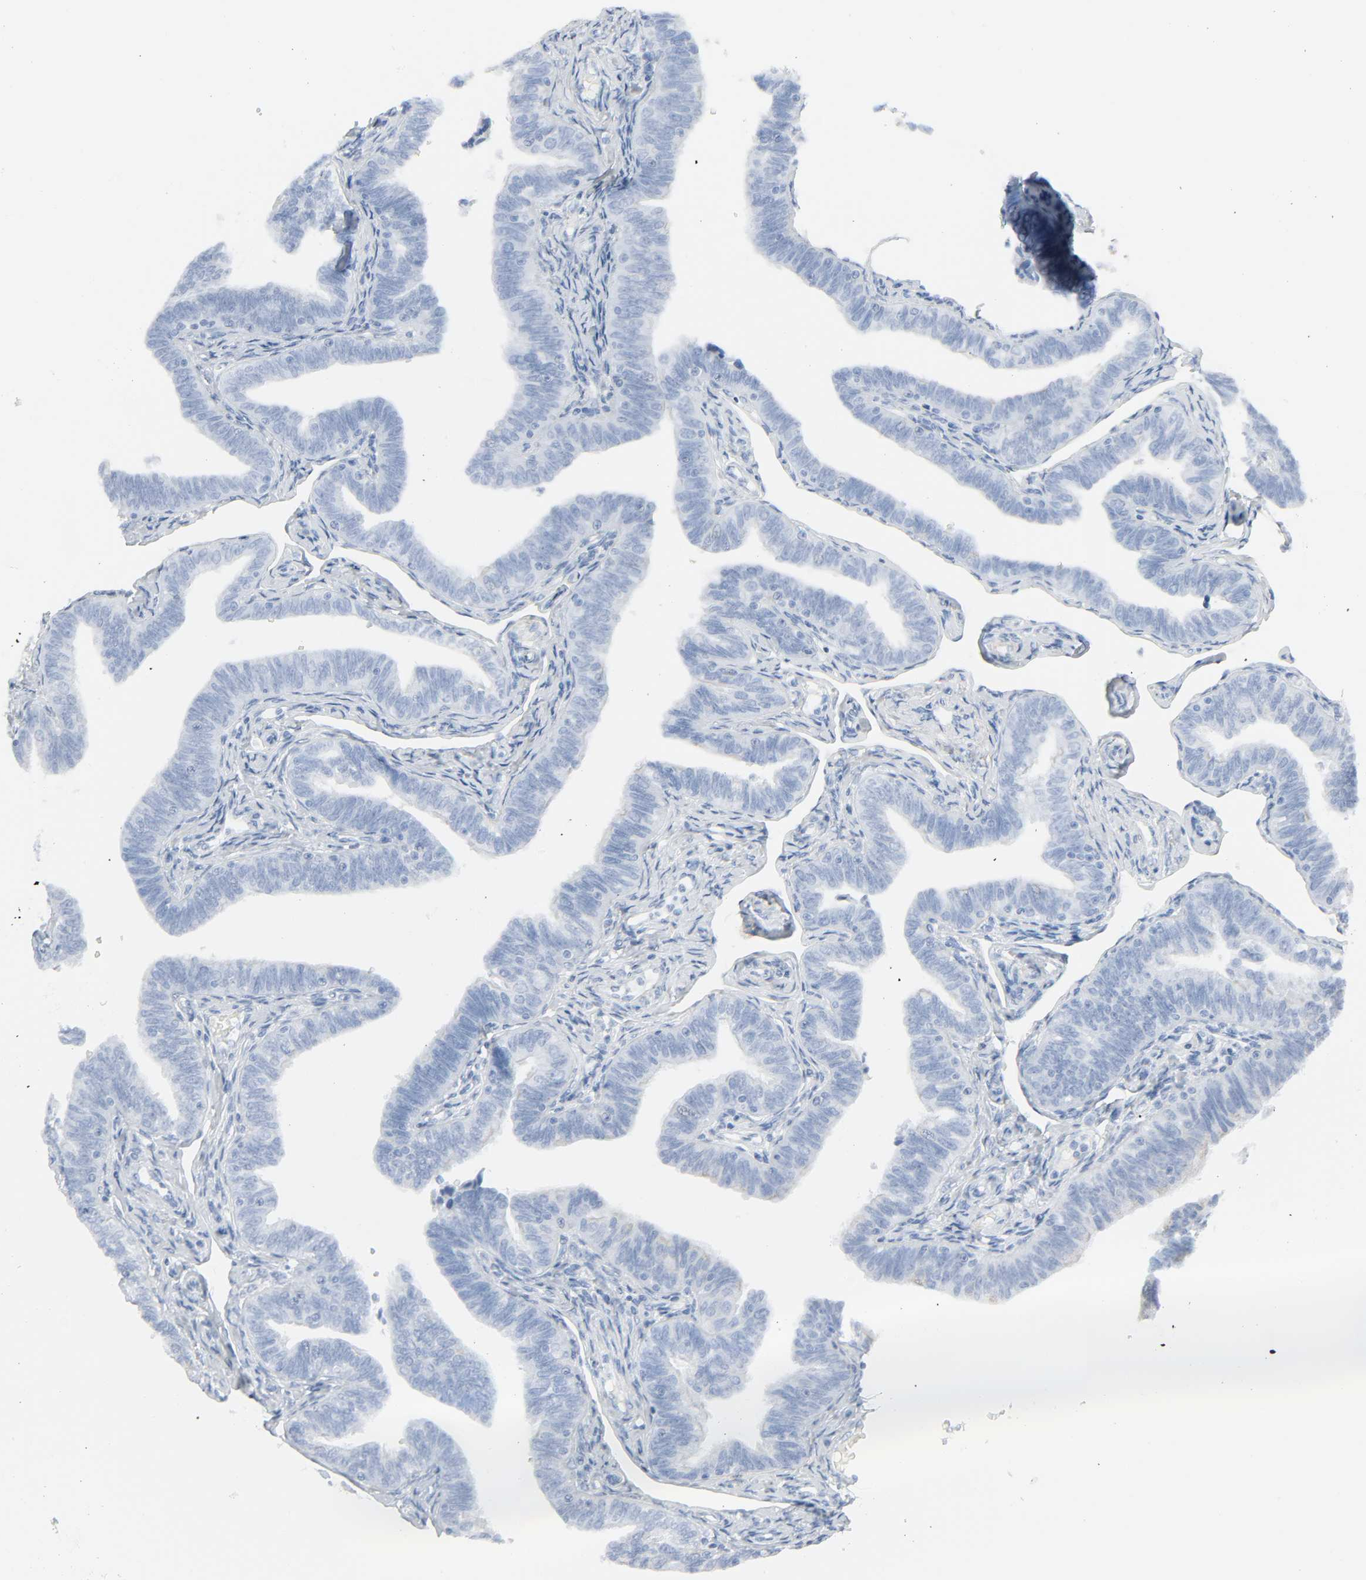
{"staining": {"intensity": "moderate", "quantity": ">75%", "location": "cytoplasmic/membranous,nuclear"}, "tissue": "fallopian tube", "cell_type": "Glandular cells", "image_type": "normal", "snomed": [{"axis": "morphology", "description": "Normal tissue, NOS"}, {"axis": "topography", "description": "Fallopian tube"}, {"axis": "topography", "description": "Ovary"}], "caption": "Immunohistochemical staining of benign human fallopian tube demonstrates >75% levels of moderate cytoplasmic/membranous,nuclear protein positivity in about >75% of glandular cells. The protein is shown in brown color, while the nuclei are stained blue.", "gene": "ZBTB16", "patient": {"sex": "female", "age": 69}}